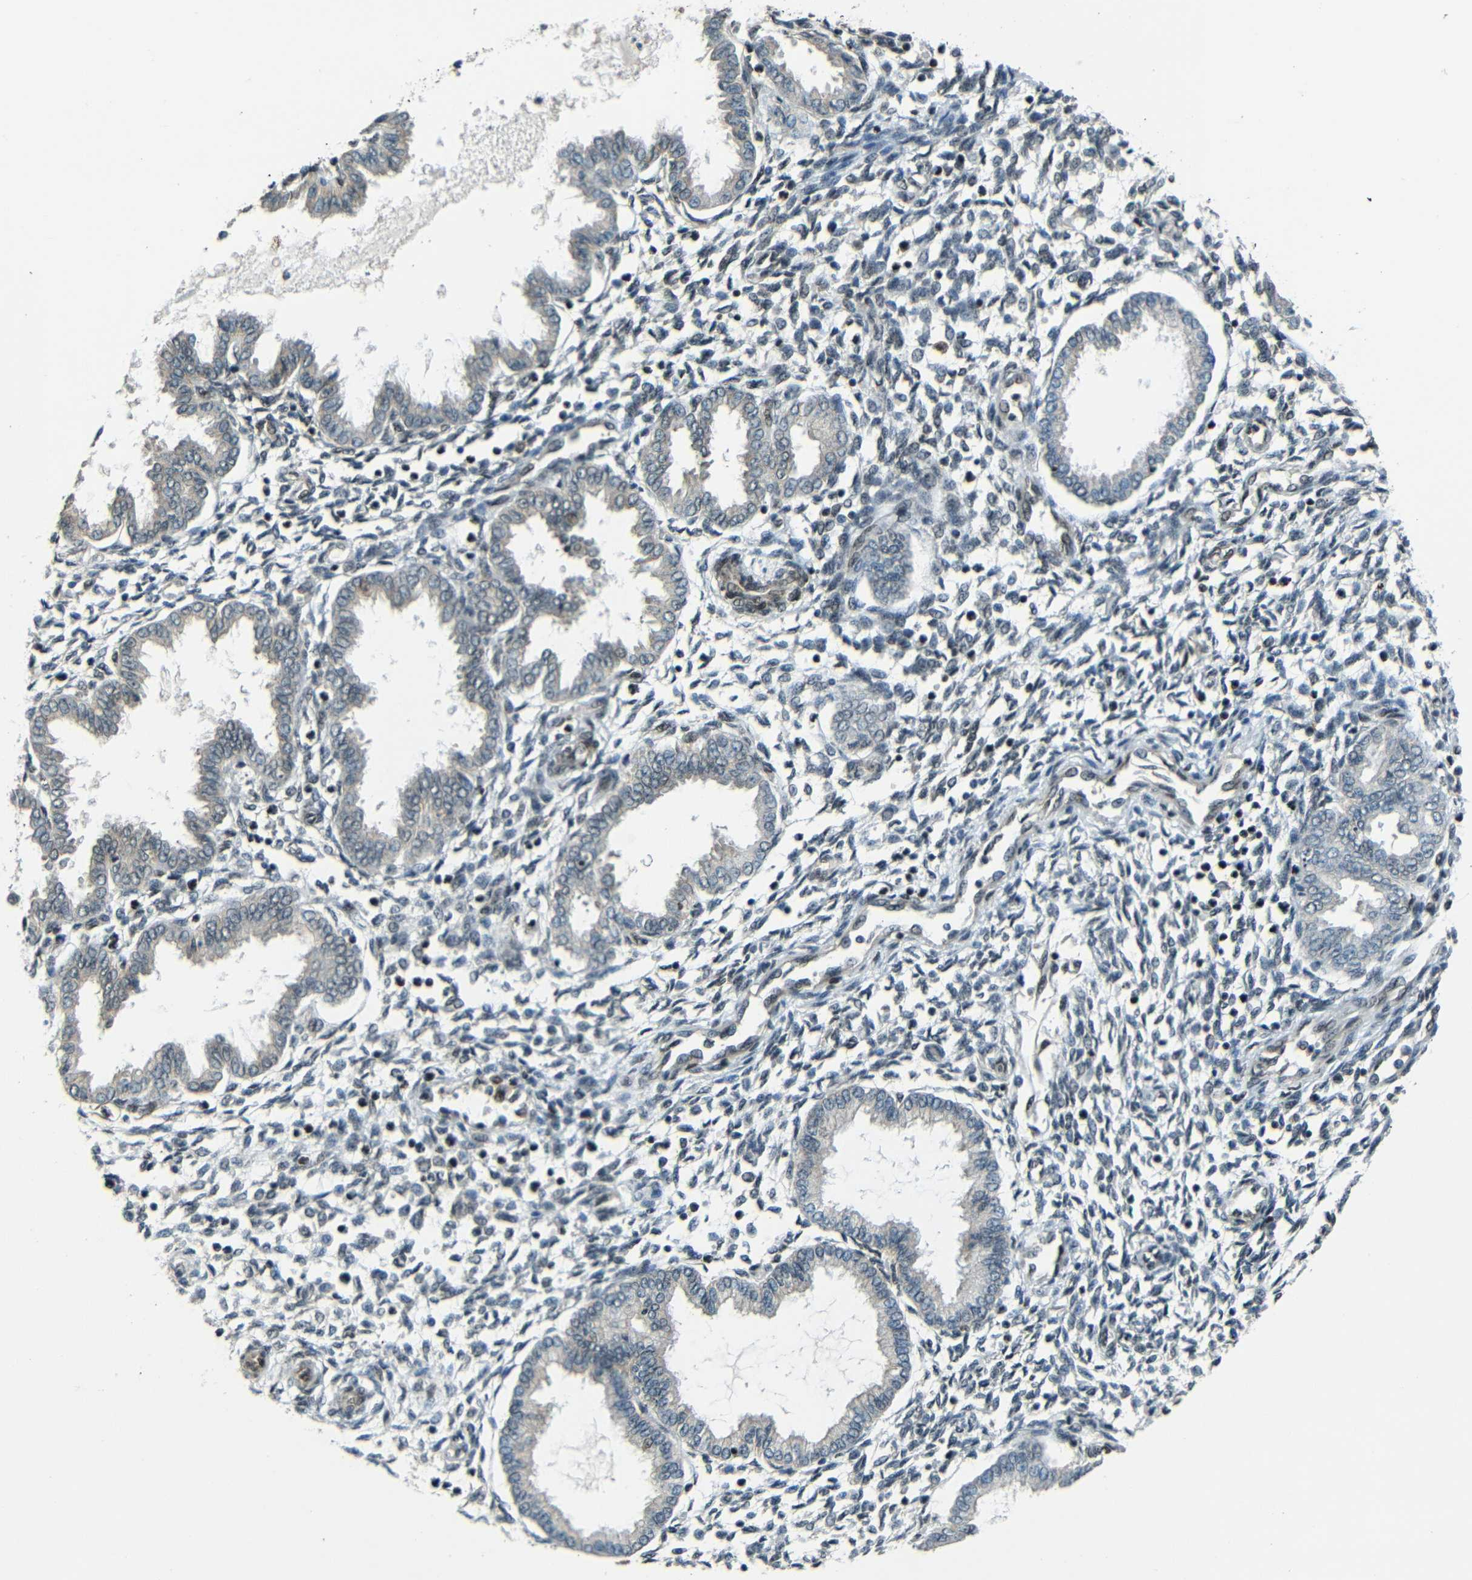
{"staining": {"intensity": "weak", "quantity": "25%-75%", "location": "nuclear"}, "tissue": "endometrium", "cell_type": "Cells in endometrial stroma", "image_type": "normal", "snomed": [{"axis": "morphology", "description": "Normal tissue, NOS"}, {"axis": "topography", "description": "Endometrium"}], "caption": "Immunohistochemical staining of unremarkable human endometrium reveals low levels of weak nuclear staining in approximately 25%-75% of cells in endometrial stroma.", "gene": "PSIP1", "patient": {"sex": "female", "age": 33}}